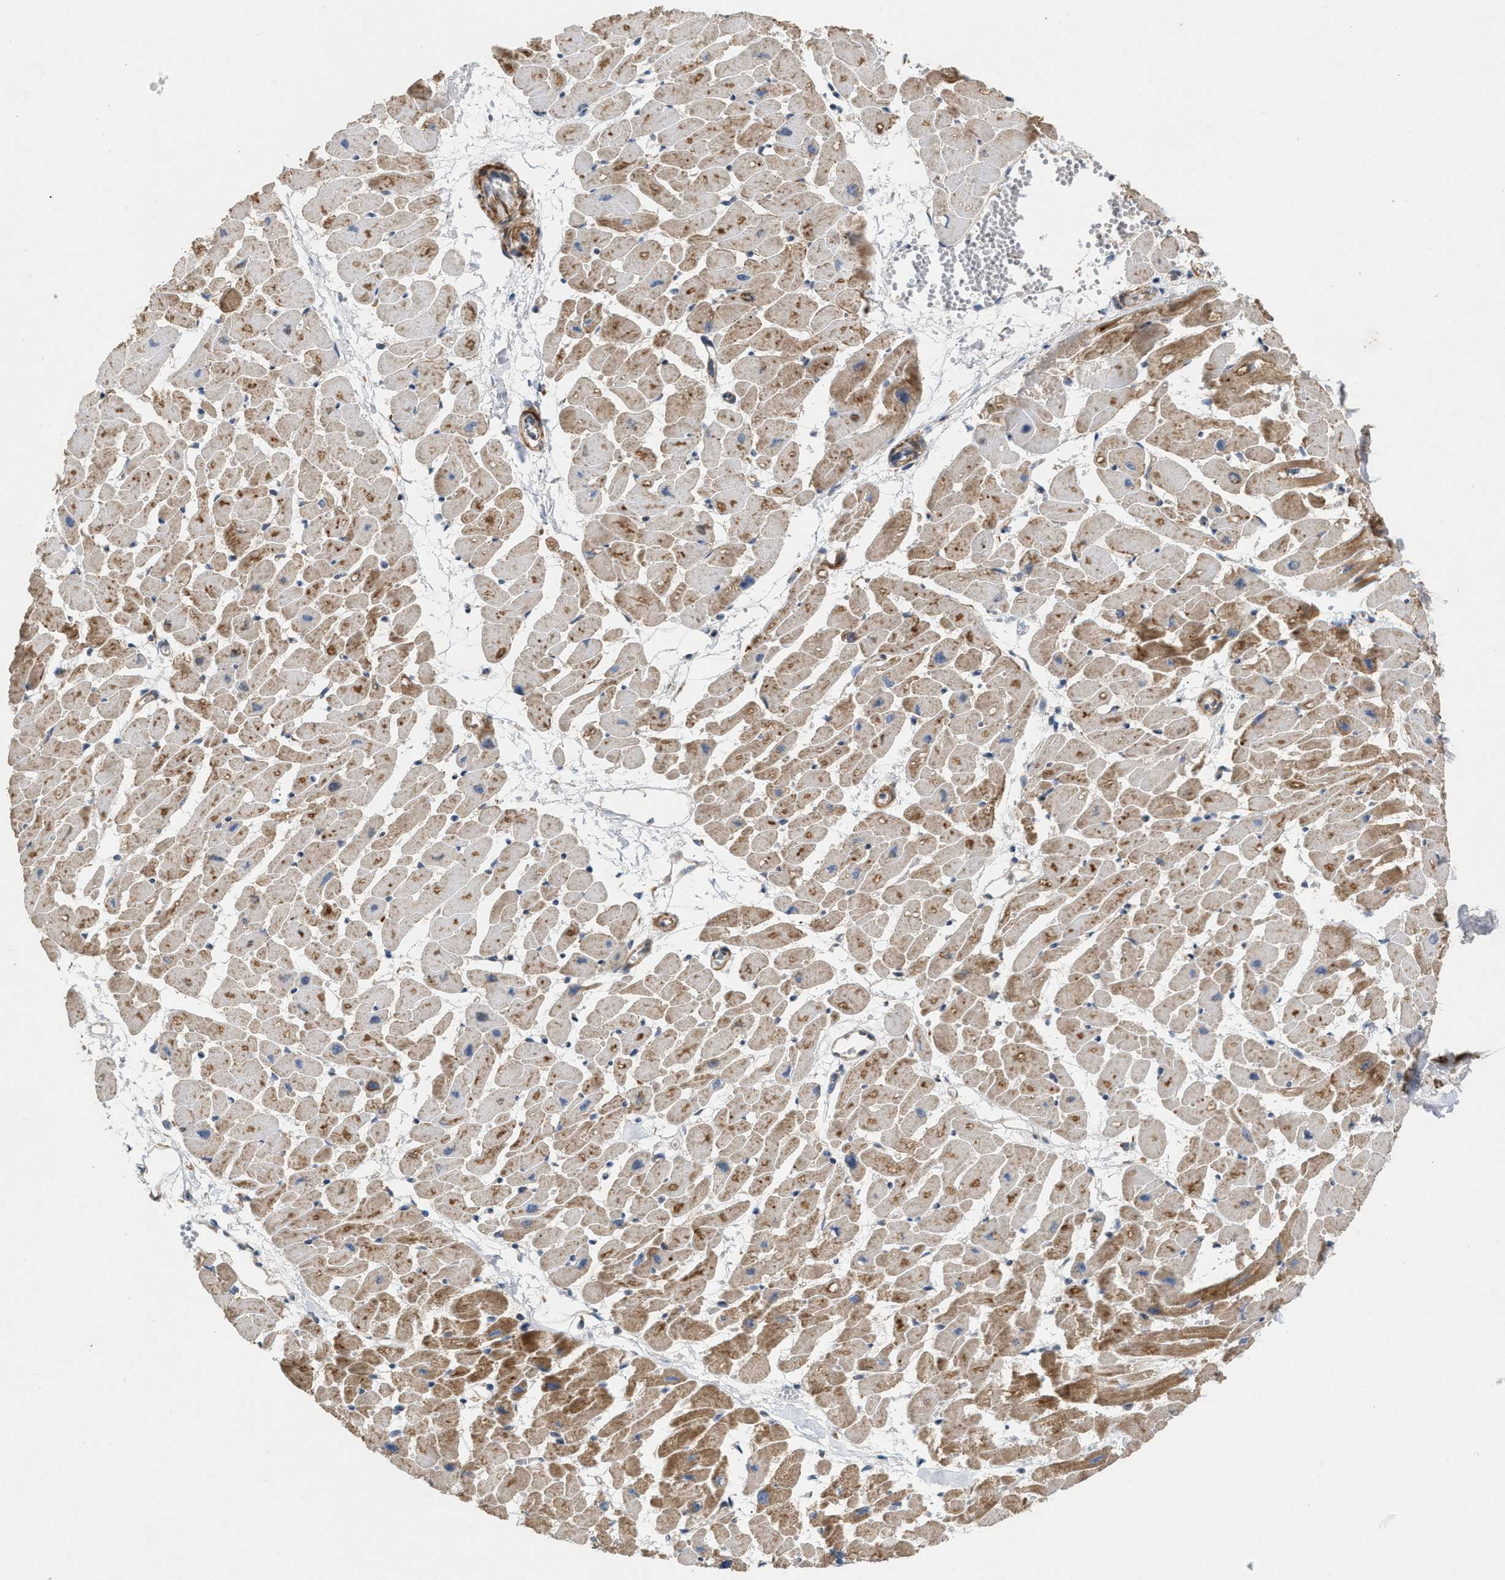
{"staining": {"intensity": "moderate", "quantity": ">75%", "location": "cytoplasmic/membranous"}, "tissue": "heart muscle", "cell_type": "Cardiomyocytes", "image_type": "normal", "snomed": [{"axis": "morphology", "description": "Normal tissue, NOS"}, {"axis": "topography", "description": "Heart"}], "caption": "Heart muscle stained with DAB immunohistochemistry demonstrates medium levels of moderate cytoplasmic/membranous positivity in approximately >75% of cardiomyocytes.", "gene": "TACO1", "patient": {"sex": "female", "age": 19}}